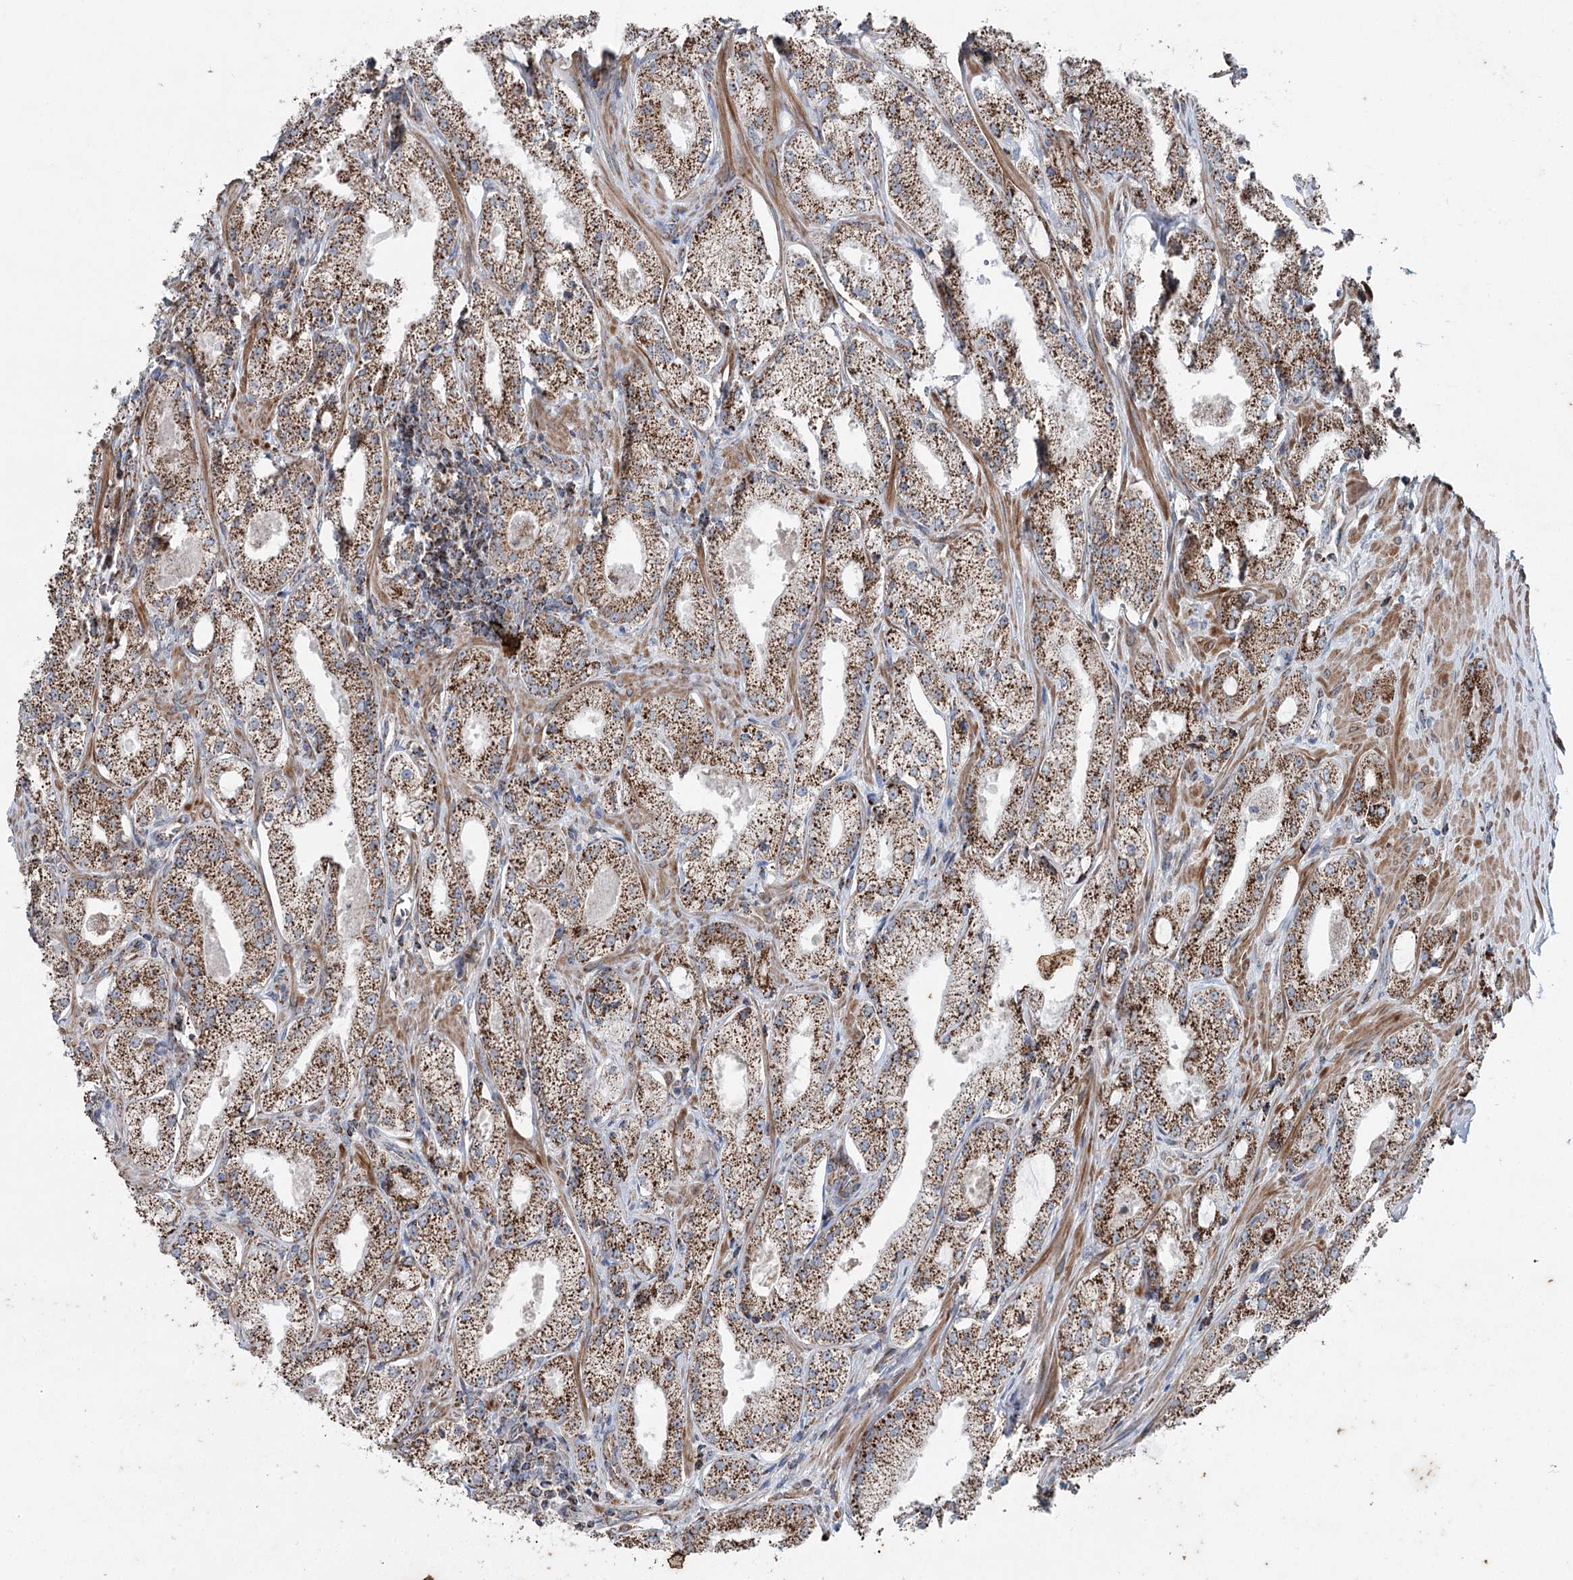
{"staining": {"intensity": "strong", "quantity": ">75%", "location": "cytoplasmic/membranous"}, "tissue": "prostate cancer", "cell_type": "Tumor cells", "image_type": "cancer", "snomed": [{"axis": "morphology", "description": "Adenocarcinoma, Low grade"}, {"axis": "topography", "description": "Prostate"}], "caption": "Immunohistochemistry (IHC) (DAB) staining of prostate cancer (adenocarcinoma (low-grade)) demonstrates strong cytoplasmic/membranous protein positivity in approximately >75% of tumor cells.", "gene": "UCN3", "patient": {"sex": "male", "age": 69}}